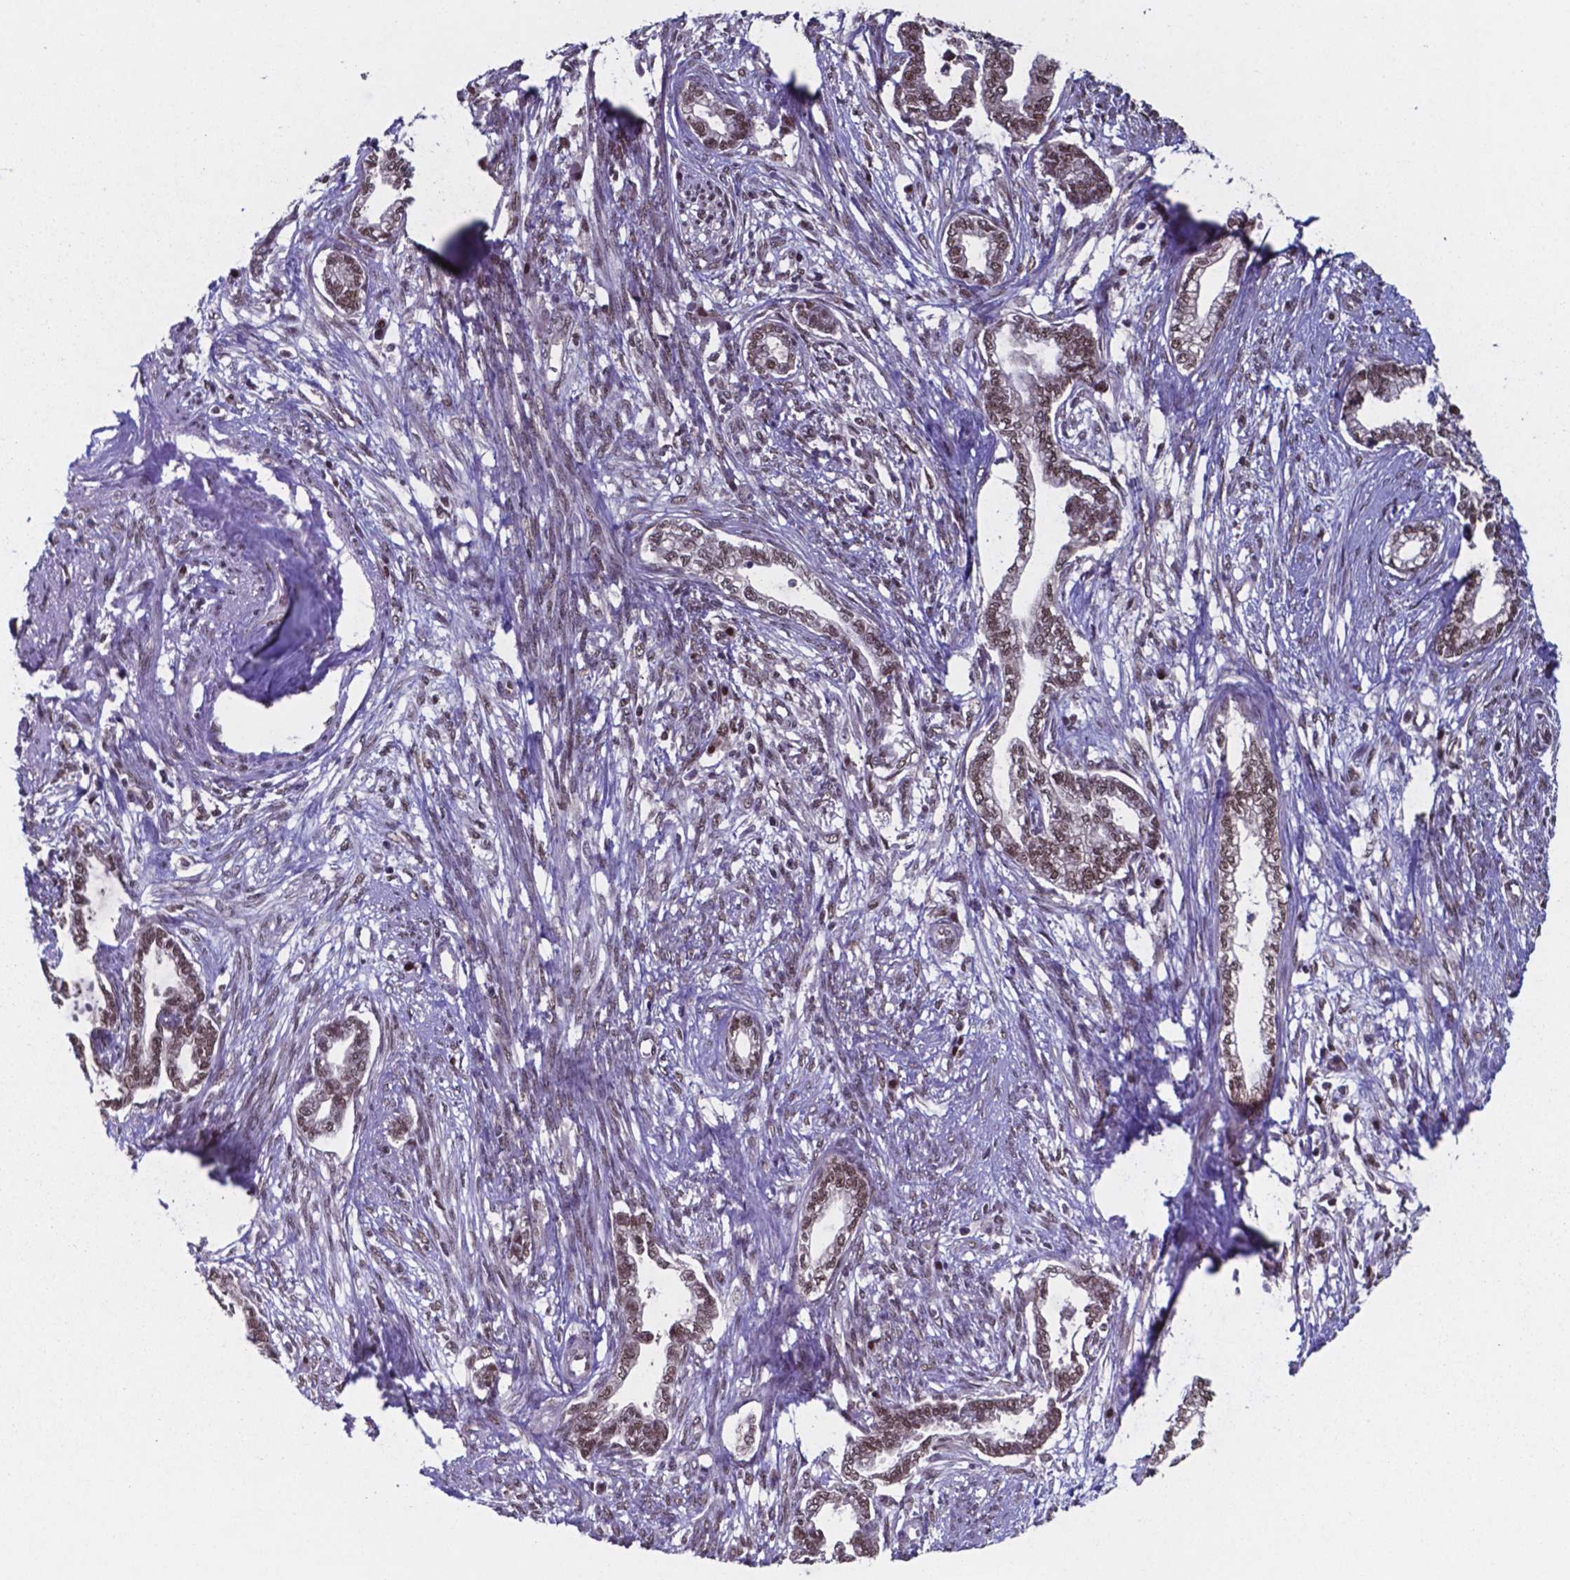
{"staining": {"intensity": "moderate", "quantity": ">75%", "location": "nuclear"}, "tissue": "cervical cancer", "cell_type": "Tumor cells", "image_type": "cancer", "snomed": [{"axis": "morphology", "description": "Adenocarcinoma, NOS"}, {"axis": "topography", "description": "Cervix"}], "caption": "Cervical adenocarcinoma stained with DAB (3,3'-diaminobenzidine) immunohistochemistry (IHC) displays medium levels of moderate nuclear expression in approximately >75% of tumor cells. The protein is stained brown, and the nuclei are stained in blue (DAB (3,3'-diaminobenzidine) IHC with brightfield microscopy, high magnification).", "gene": "UBA1", "patient": {"sex": "female", "age": 62}}